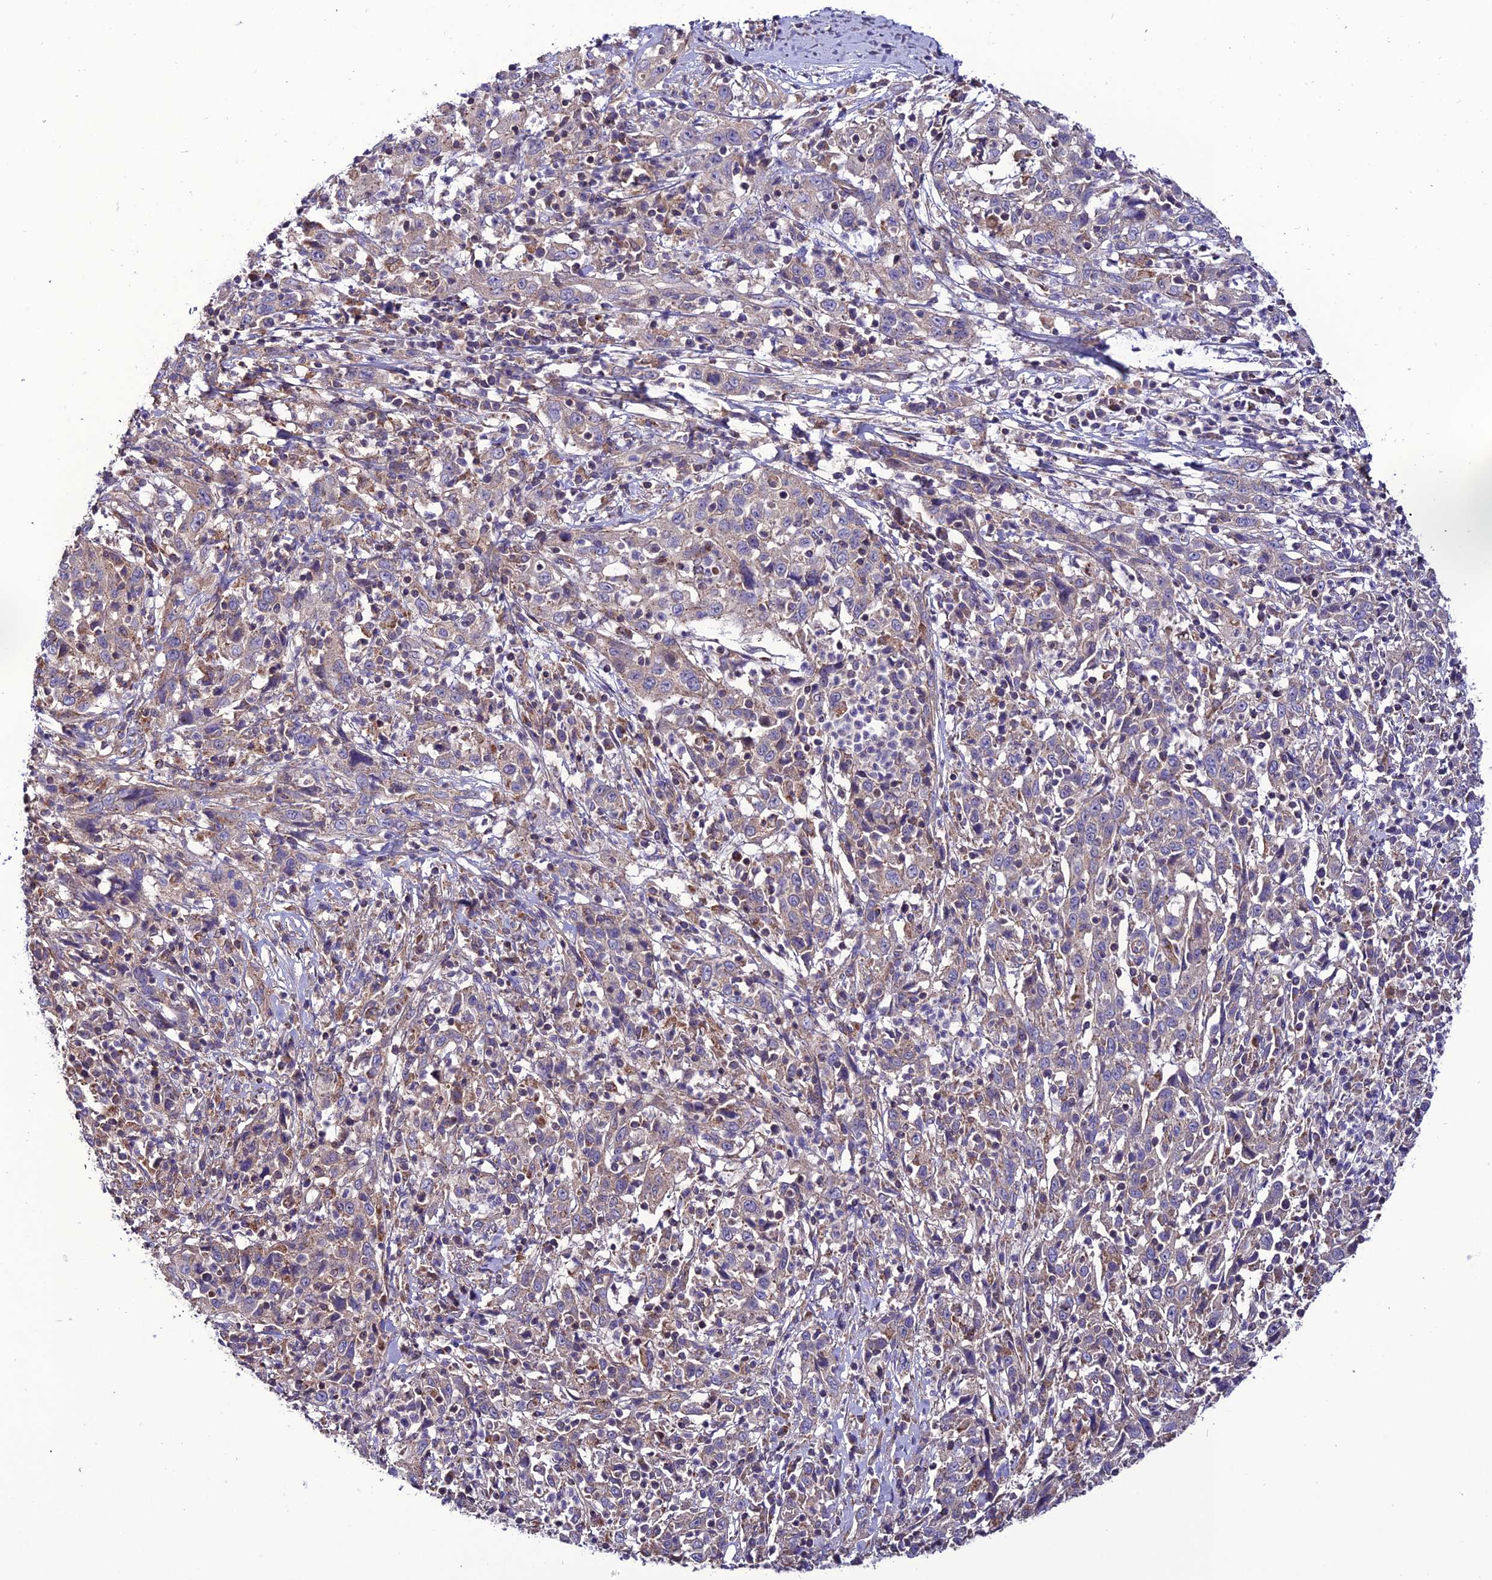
{"staining": {"intensity": "negative", "quantity": "none", "location": "none"}, "tissue": "cervical cancer", "cell_type": "Tumor cells", "image_type": "cancer", "snomed": [{"axis": "morphology", "description": "Squamous cell carcinoma, NOS"}, {"axis": "topography", "description": "Cervix"}], "caption": "Immunohistochemistry micrograph of neoplastic tissue: human cervical cancer (squamous cell carcinoma) stained with DAB displays no significant protein expression in tumor cells. (Immunohistochemistry (ihc), brightfield microscopy, high magnification).", "gene": "PPIL3", "patient": {"sex": "female", "age": 46}}